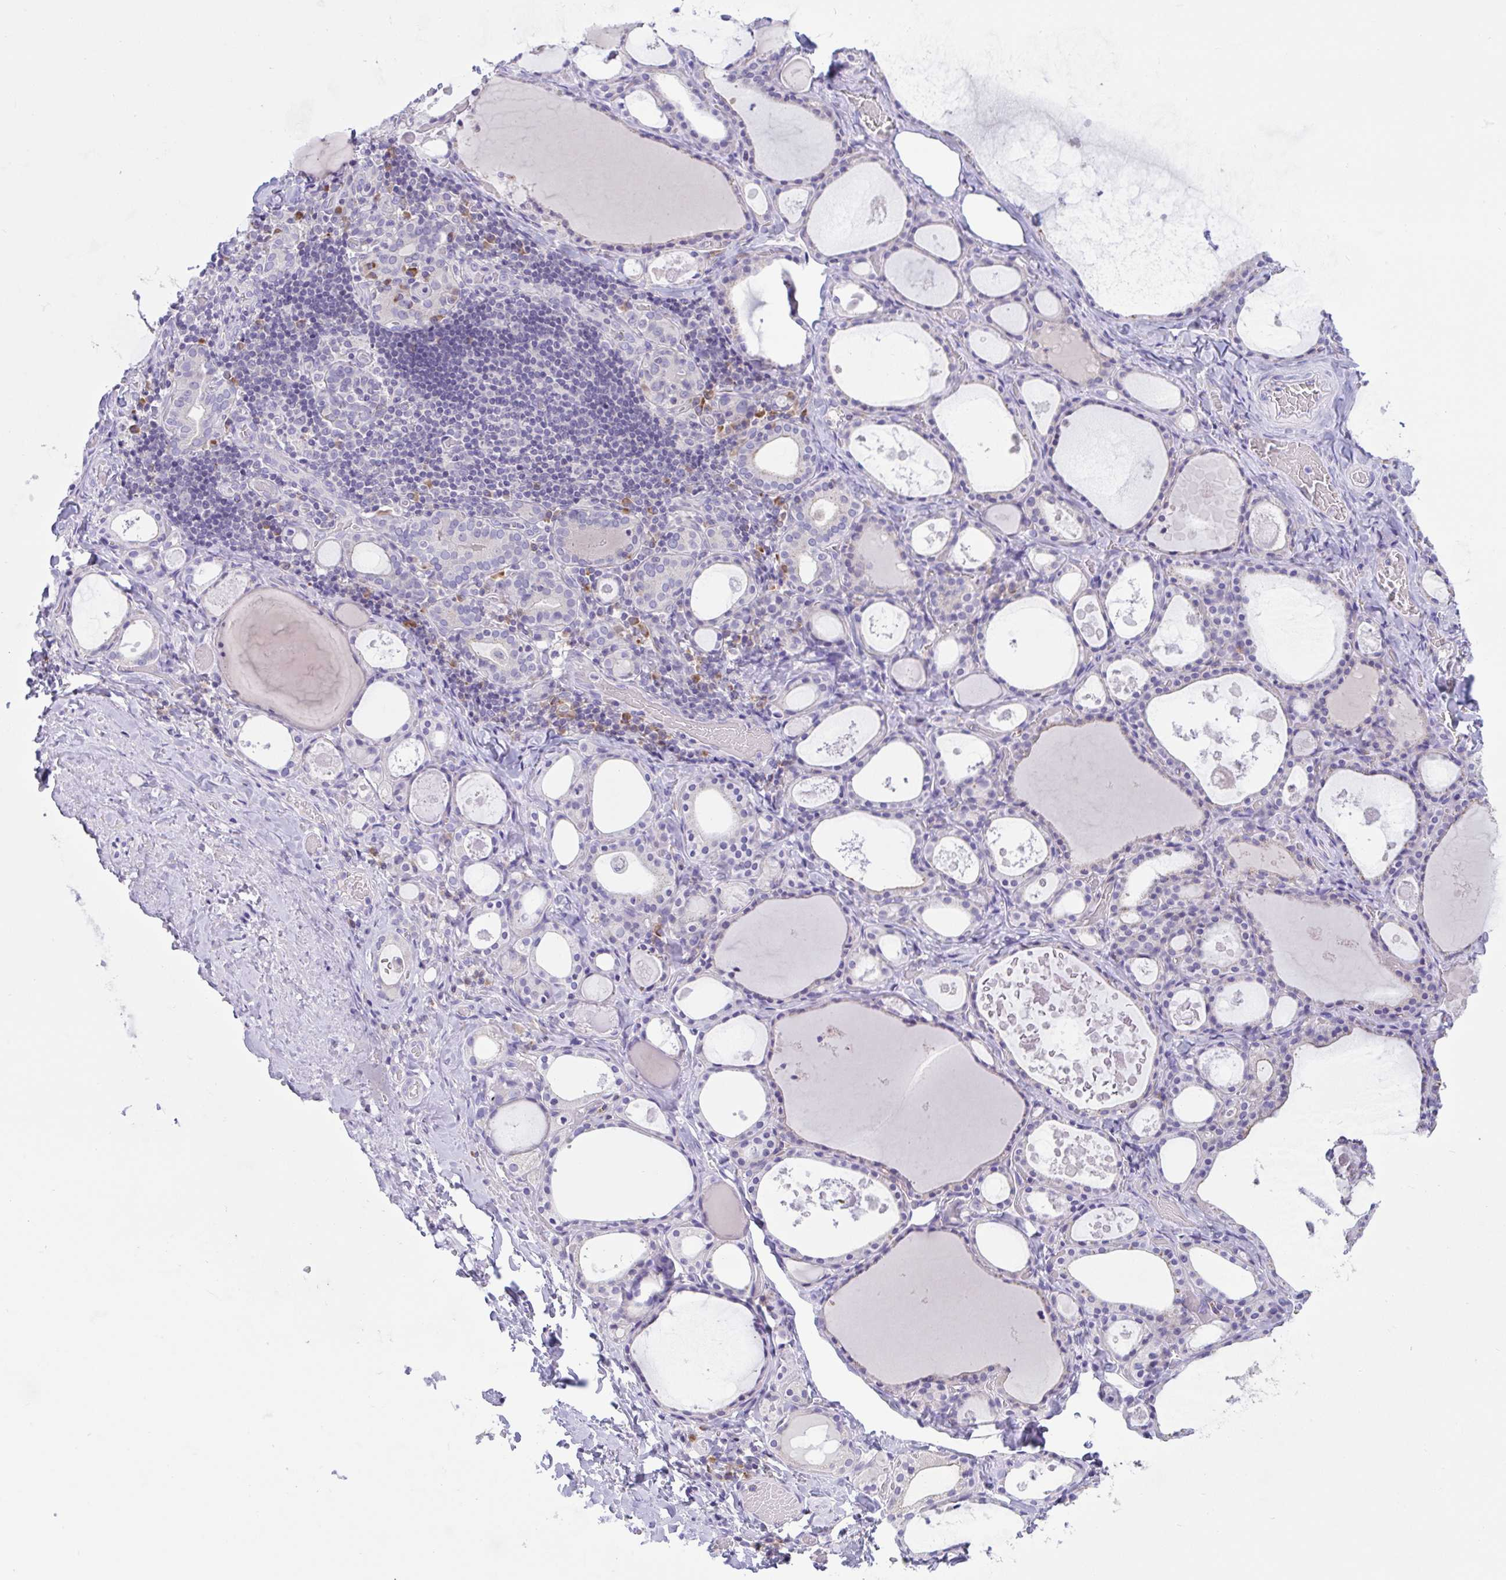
{"staining": {"intensity": "weak", "quantity": "<25%", "location": "cytoplasmic/membranous"}, "tissue": "thyroid gland", "cell_type": "Glandular cells", "image_type": "normal", "snomed": [{"axis": "morphology", "description": "Normal tissue, NOS"}, {"axis": "topography", "description": "Thyroid gland"}], "caption": "This is a photomicrograph of IHC staining of benign thyroid gland, which shows no expression in glandular cells.", "gene": "TMEM41A", "patient": {"sex": "male", "age": 56}}